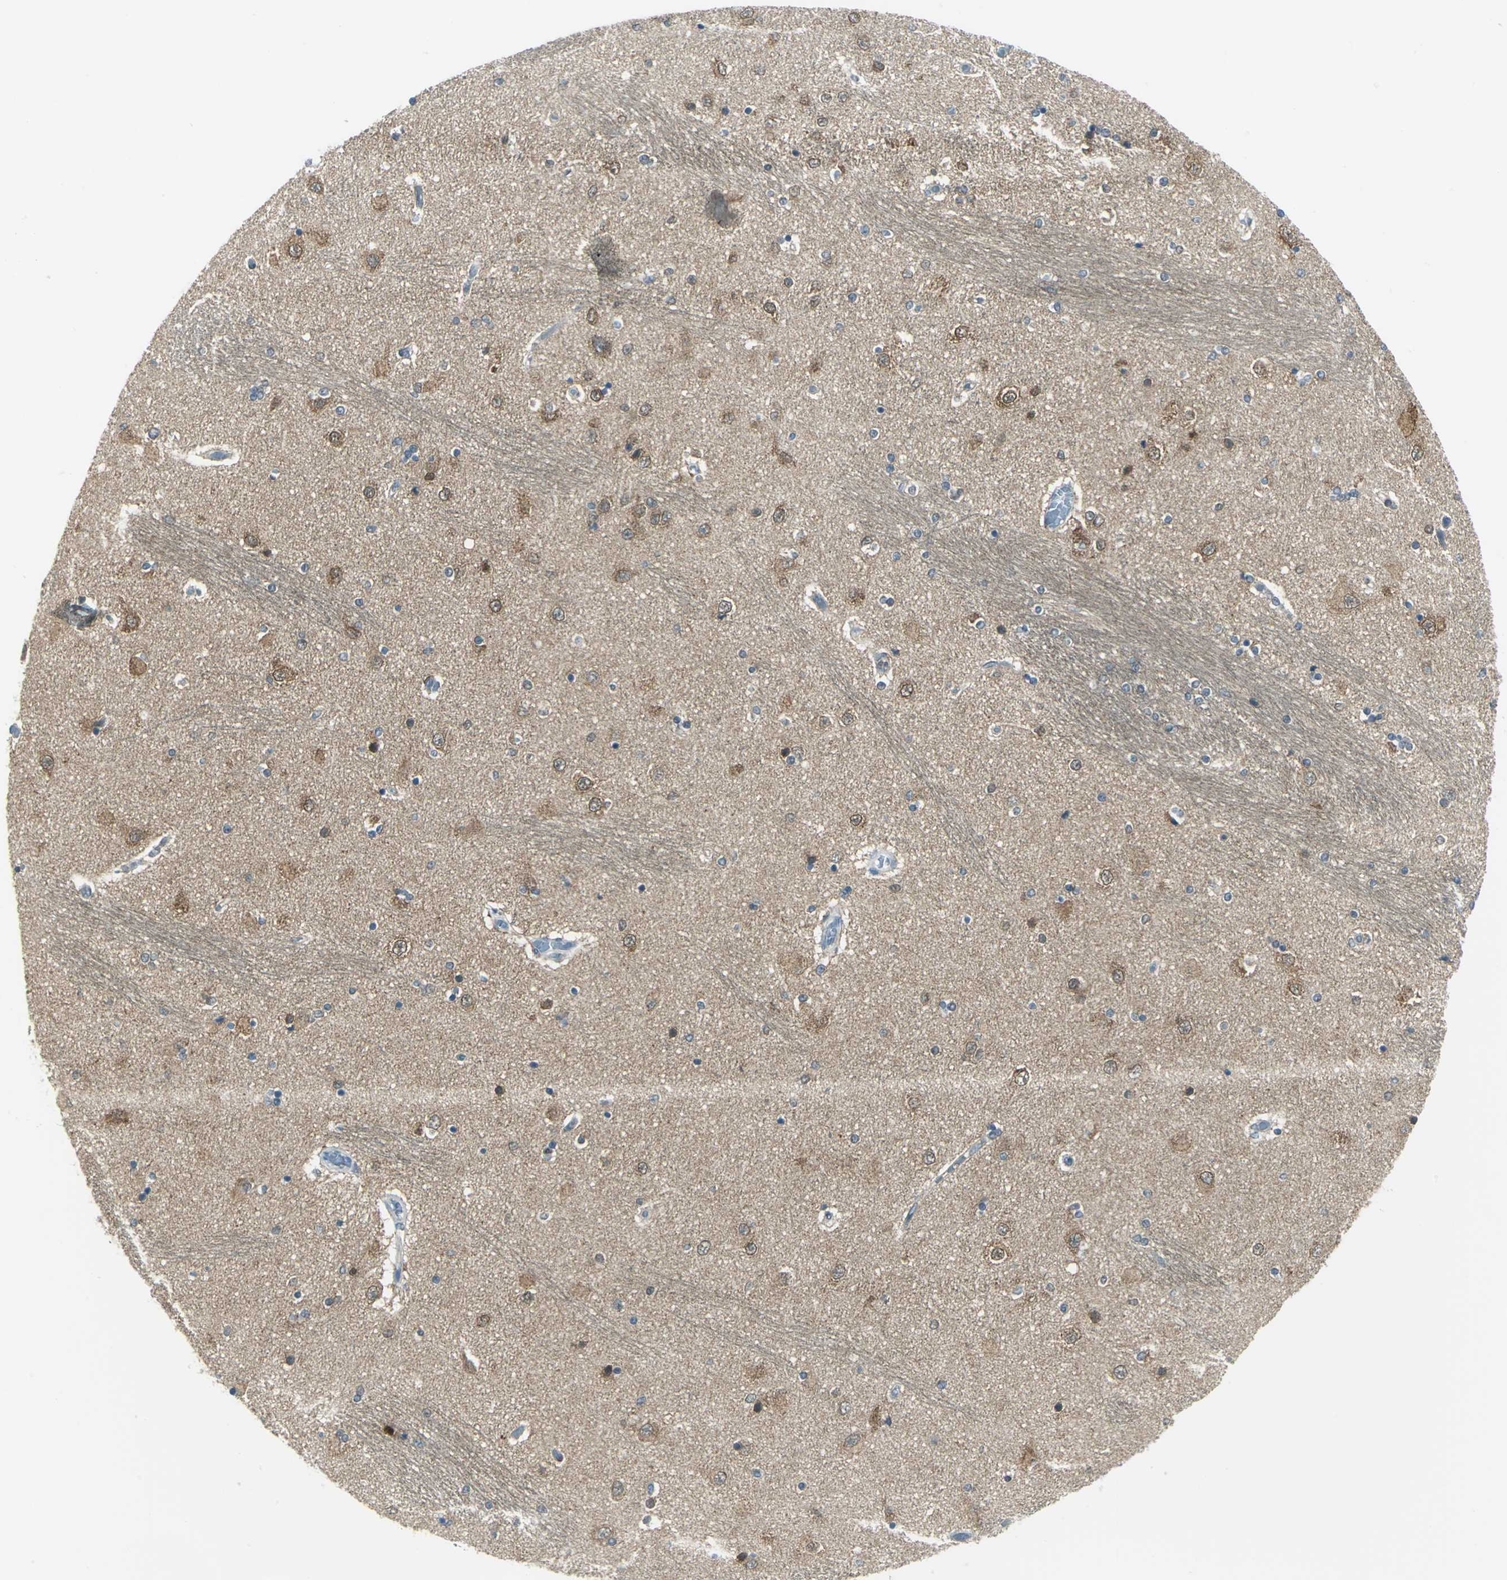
{"staining": {"intensity": "strong", "quantity": "<25%", "location": "nuclear"}, "tissue": "hippocampus", "cell_type": "Glial cells", "image_type": "normal", "snomed": [{"axis": "morphology", "description": "Normal tissue, NOS"}, {"axis": "topography", "description": "Hippocampus"}], "caption": "Protein staining shows strong nuclear expression in approximately <25% of glial cells in benign hippocampus. (DAB (3,3'-diaminobenzidine) IHC, brown staining for protein, blue staining for nuclei).", "gene": "ALDOA", "patient": {"sex": "female", "age": 54}}